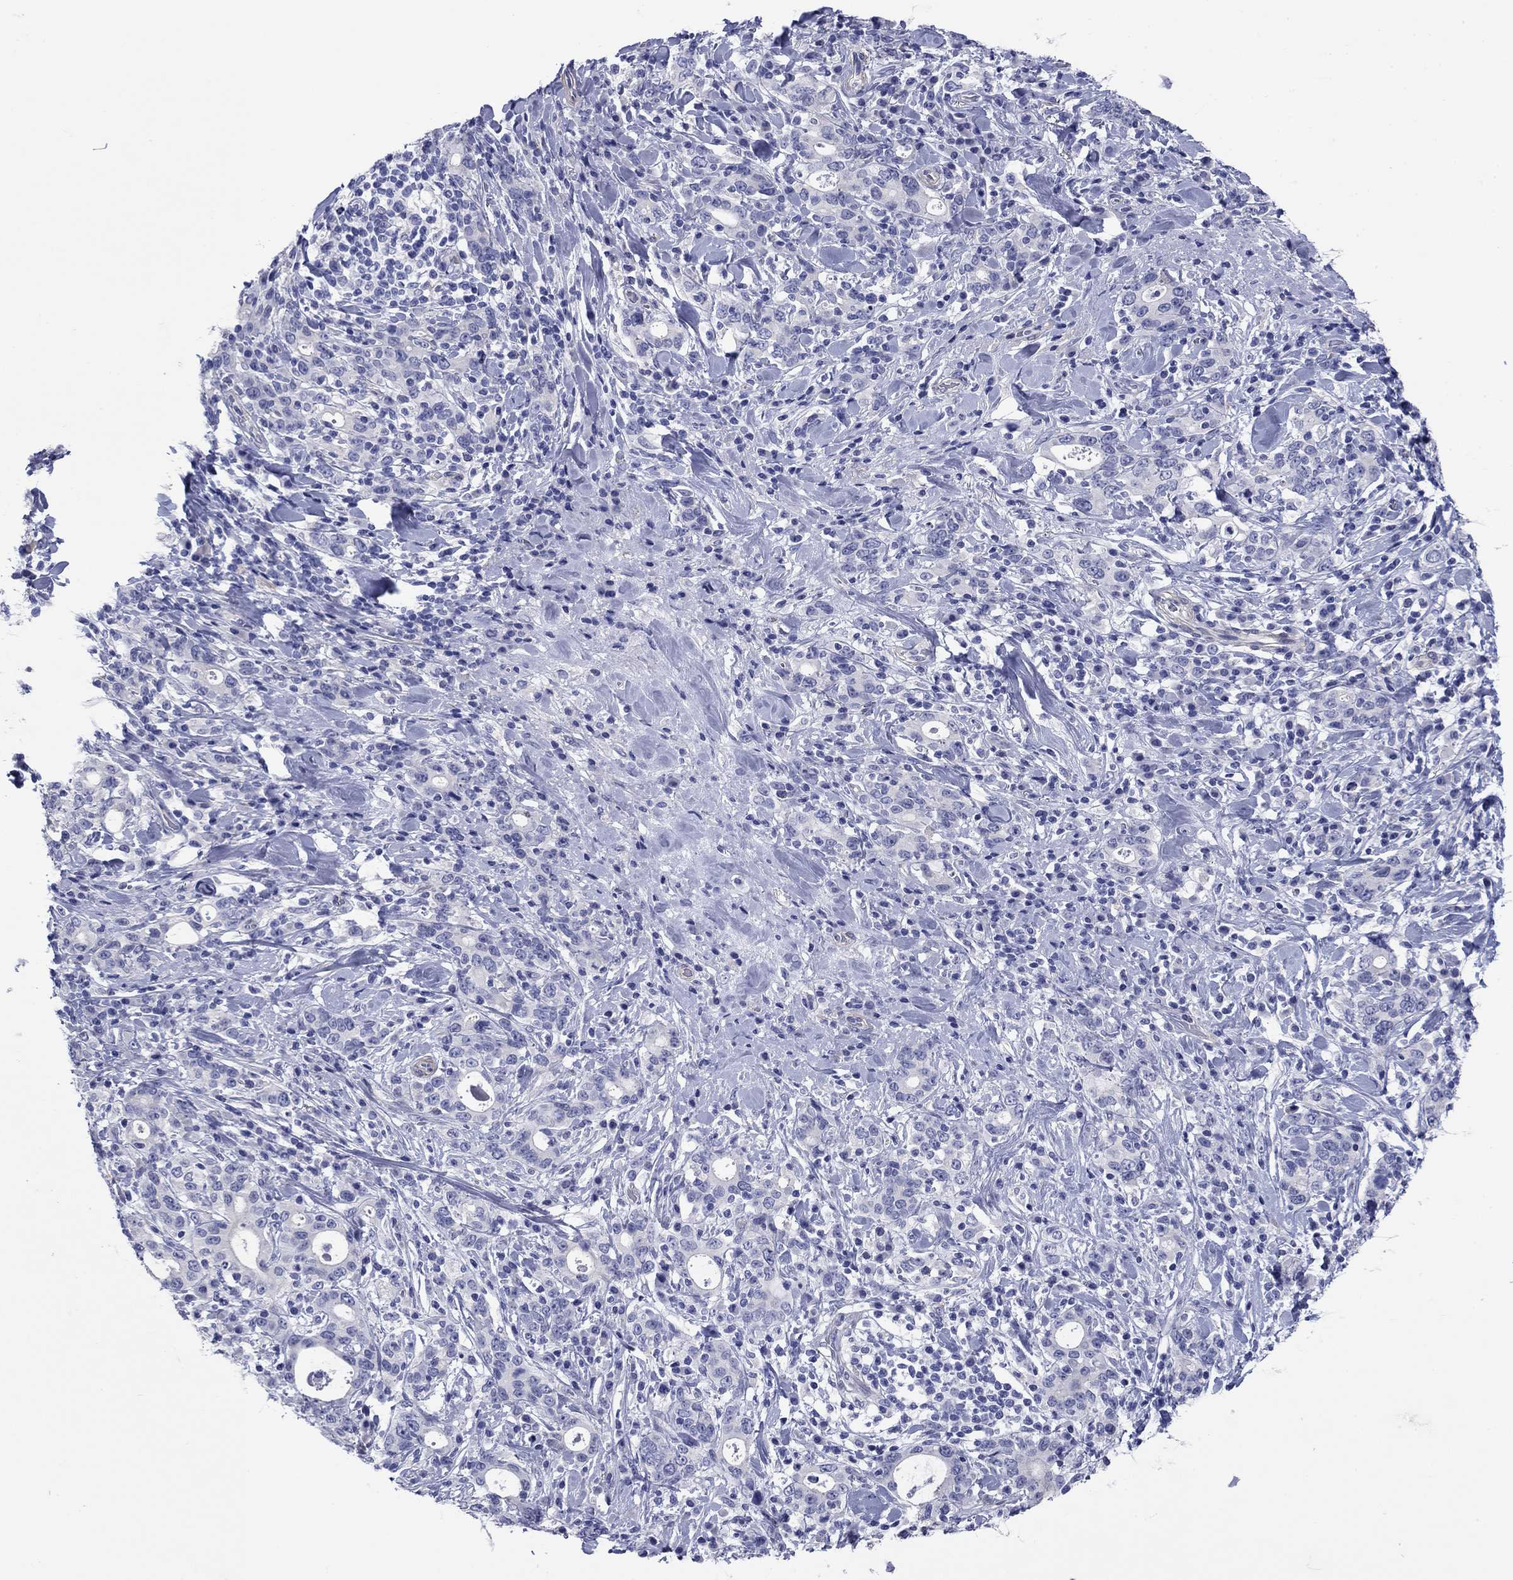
{"staining": {"intensity": "negative", "quantity": "none", "location": "none"}, "tissue": "stomach cancer", "cell_type": "Tumor cells", "image_type": "cancer", "snomed": [{"axis": "morphology", "description": "Adenocarcinoma, NOS"}, {"axis": "topography", "description": "Stomach"}], "caption": "Protein analysis of stomach cancer demonstrates no significant expression in tumor cells.", "gene": "PRKCG", "patient": {"sex": "male", "age": 79}}